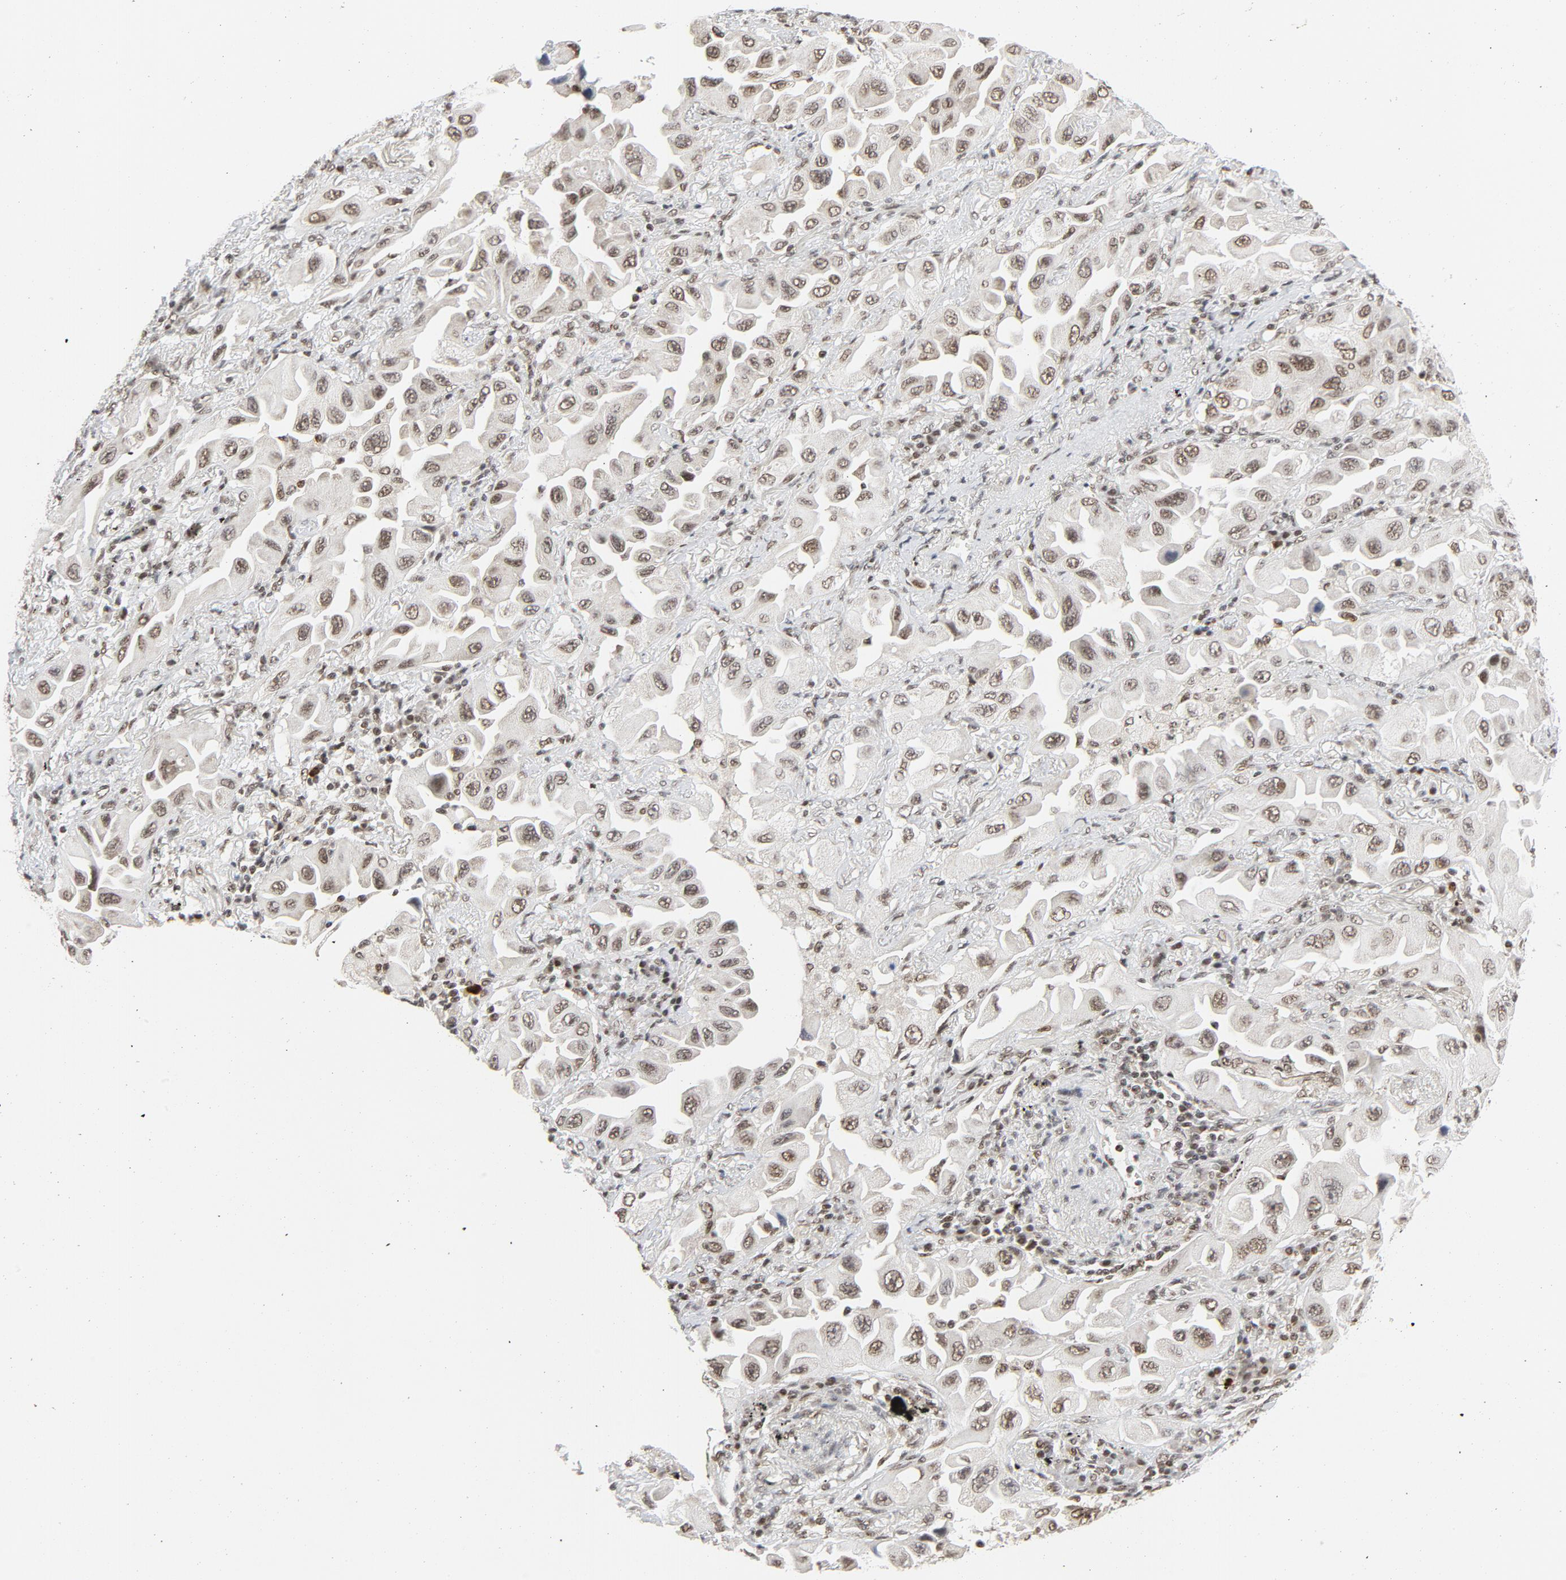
{"staining": {"intensity": "moderate", "quantity": ">75%", "location": "nuclear"}, "tissue": "lung cancer", "cell_type": "Tumor cells", "image_type": "cancer", "snomed": [{"axis": "morphology", "description": "Adenocarcinoma, NOS"}, {"axis": "topography", "description": "Lung"}], "caption": "The image exhibits a brown stain indicating the presence of a protein in the nuclear of tumor cells in lung cancer.", "gene": "ERCC1", "patient": {"sex": "female", "age": 65}}